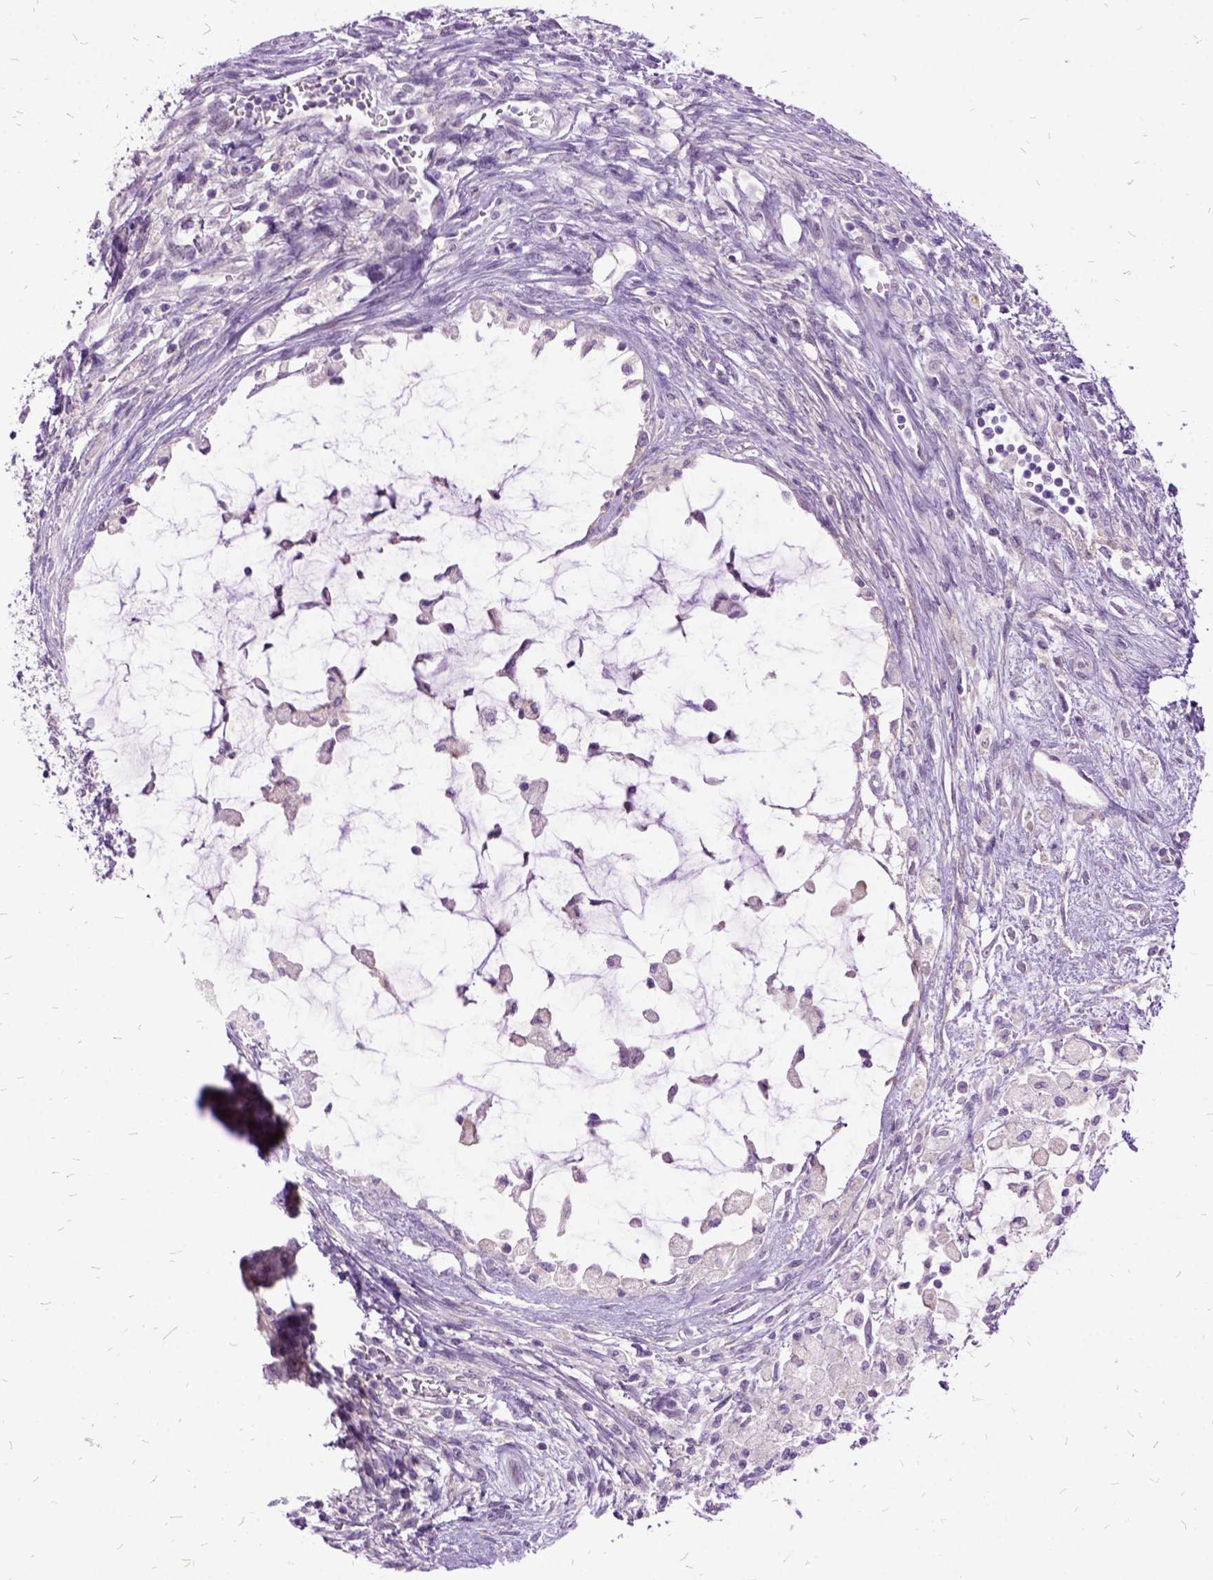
{"staining": {"intensity": "negative", "quantity": "none", "location": "none"}, "tissue": "testis cancer", "cell_type": "Tumor cells", "image_type": "cancer", "snomed": [{"axis": "morphology", "description": "Carcinoma, Embryonal, NOS"}, {"axis": "topography", "description": "Testis"}], "caption": "Immunohistochemistry (IHC) photomicrograph of testis cancer (embryonal carcinoma) stained for a protein (brown), which displays no positivity in tumor cells.", "gene": "MME", "patient": {"sex": "male", "age": 37}}